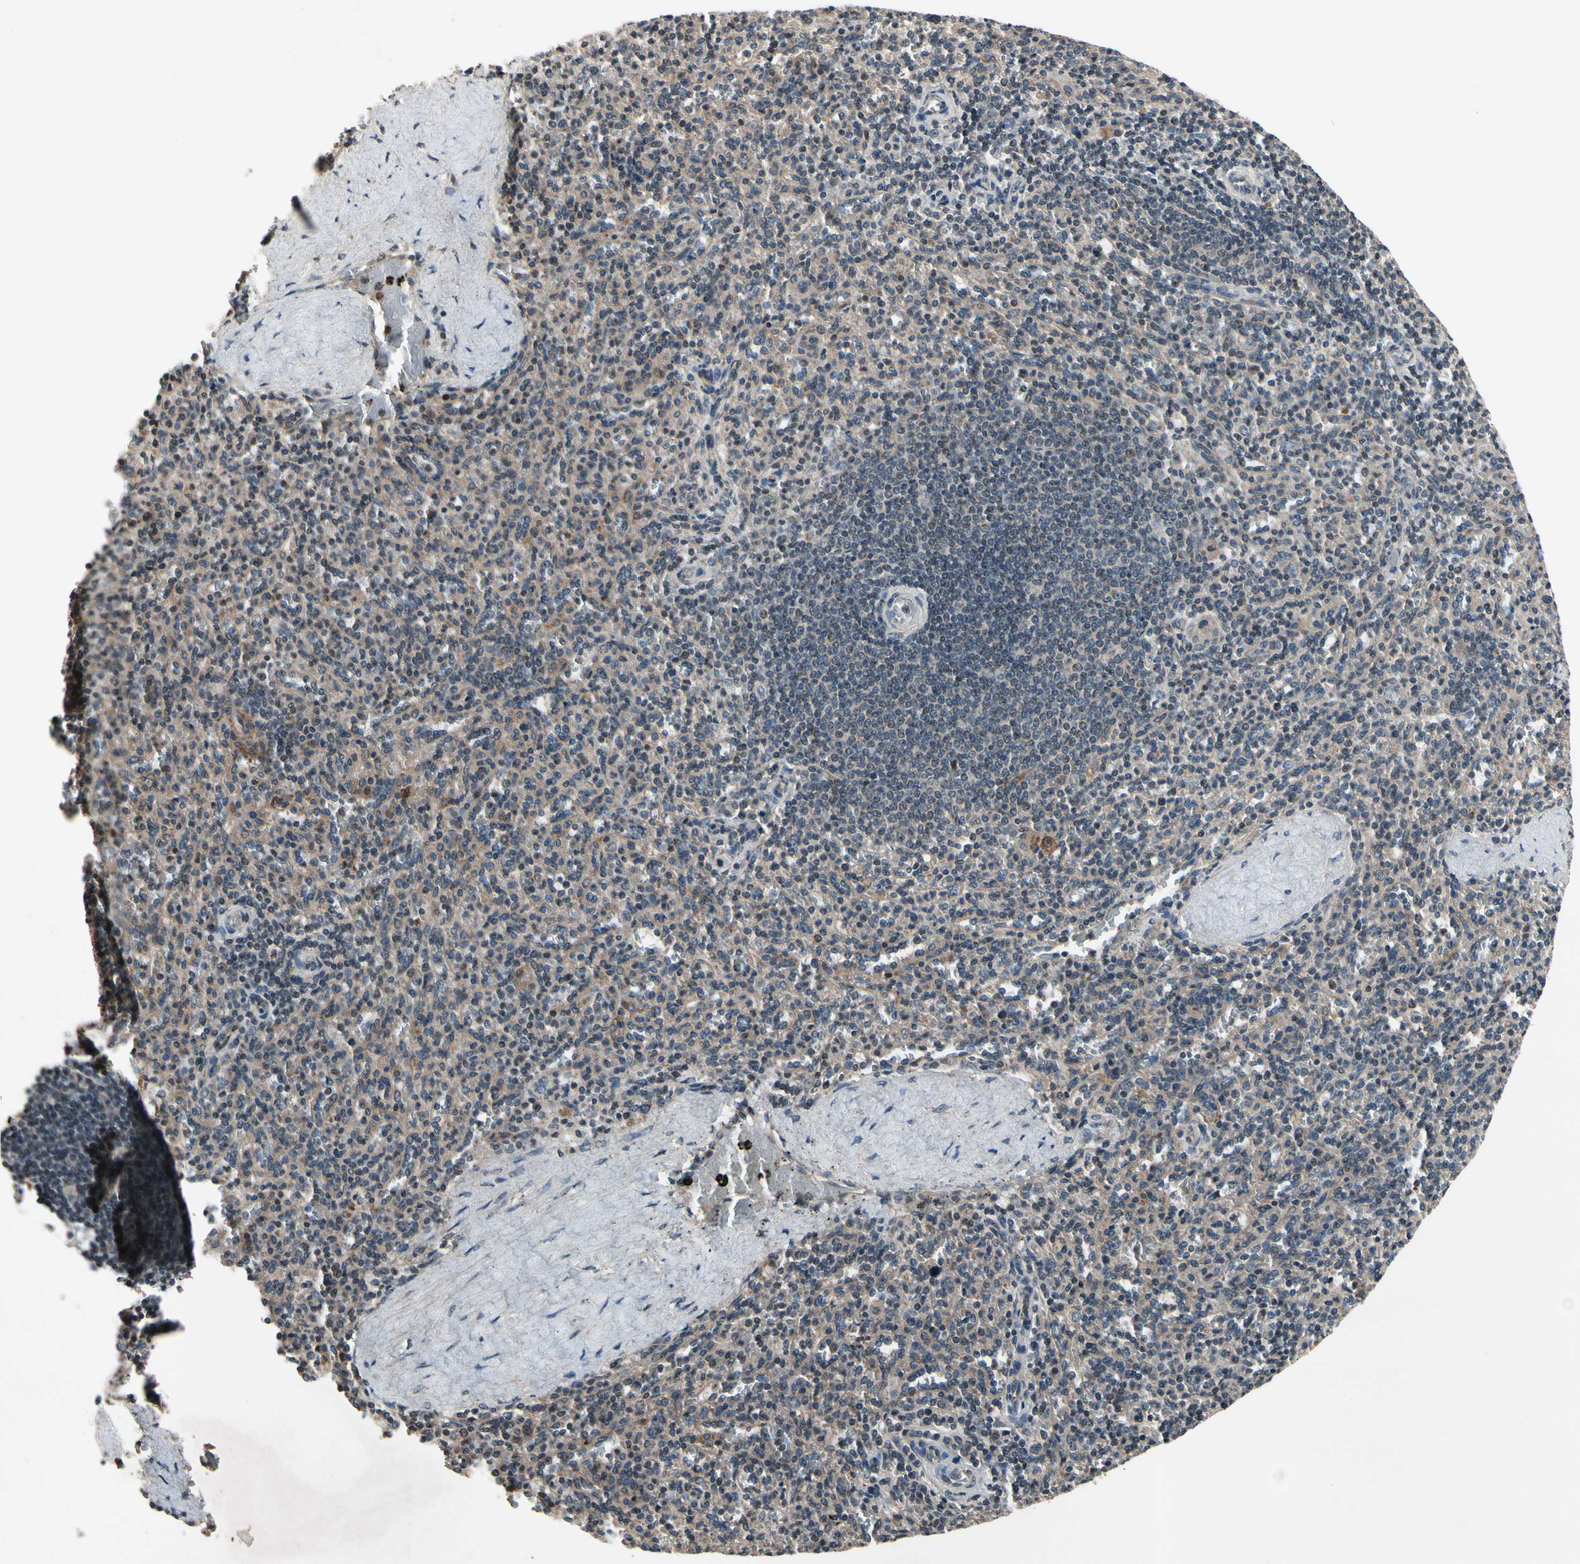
{"staining": {"intensity": "negative", "quantity": "none", "location": "none"}, "tissue": "spleen", "cell_type": "Cells in red pulp", "image_type": "normal", "snomed": [{"axis": "morphology", "description": "Normal tissue, NOS"}, {"axis": "topography", "description": "Spleen"}], "caption": "High power microscopy histopathology image of an IHC histopathology image of unremarkable spleen, revealing no significant expression in cells in red pulp.", "gene": "MBTPS2", "patient": {"sex": "male", "age": 36}}